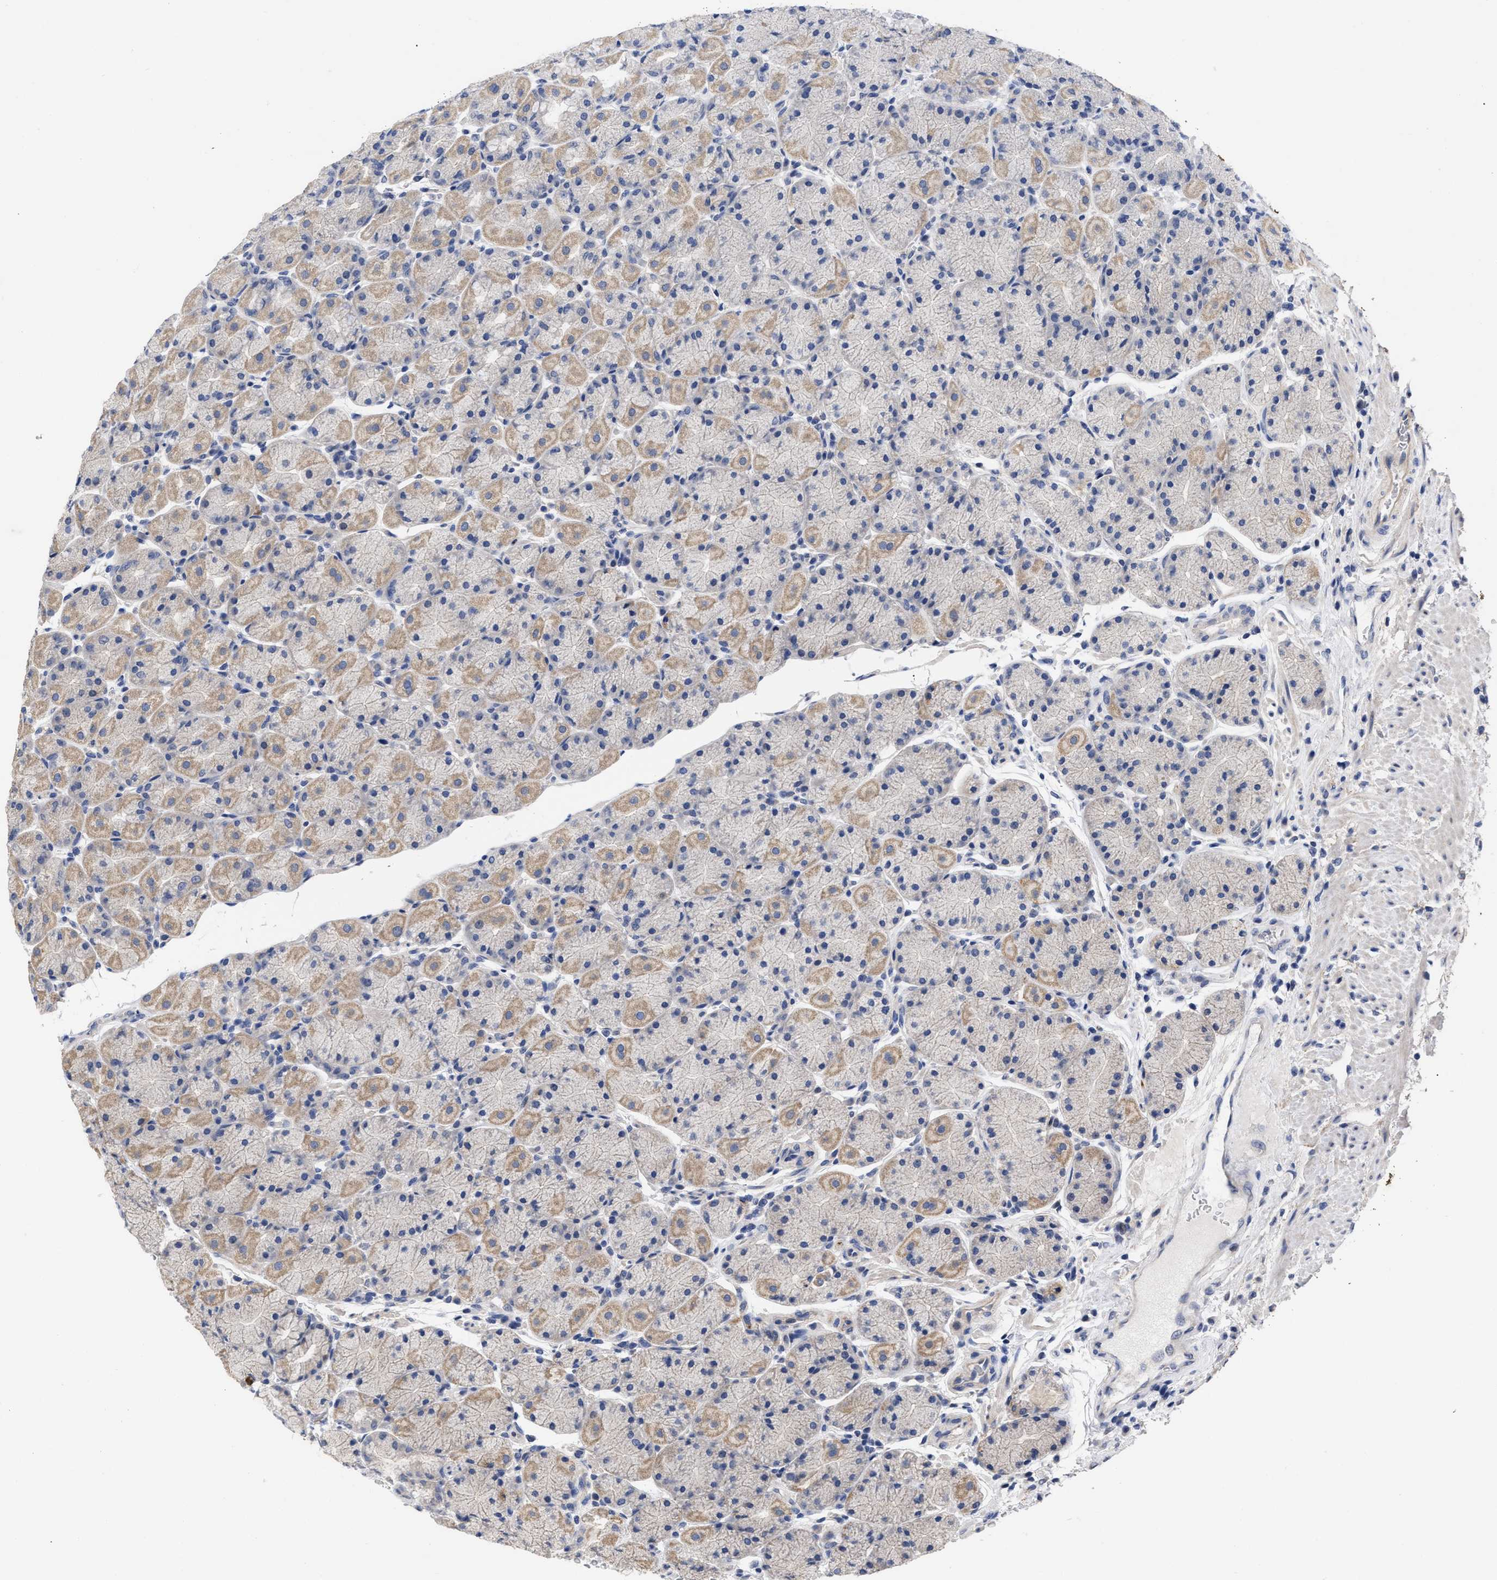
{"staining": {"intensity": "weak", "quantity": "25%-75%", "location": "cytoplasmic/membranous"}, "tissue": "stomach", "cell_type": "Glandular cells", "image_type": "normal", "snomed": [{"axis": "morphology", "description": "Normal tissue, NOS"}, {"axis": "morphology", "description": "Carcinoid, malignant, NOS"}, {"axis": "topography", "description": "Stomach, upper"}], "caption": "Weak cytoplasmic/membranous expression for a protein is identified in about 25%-75% of glandular cells of benign stomach using immunohistochemistry (IHC).", "gene": "CCN5", "patient": {"sex": "male", "age": 39}}